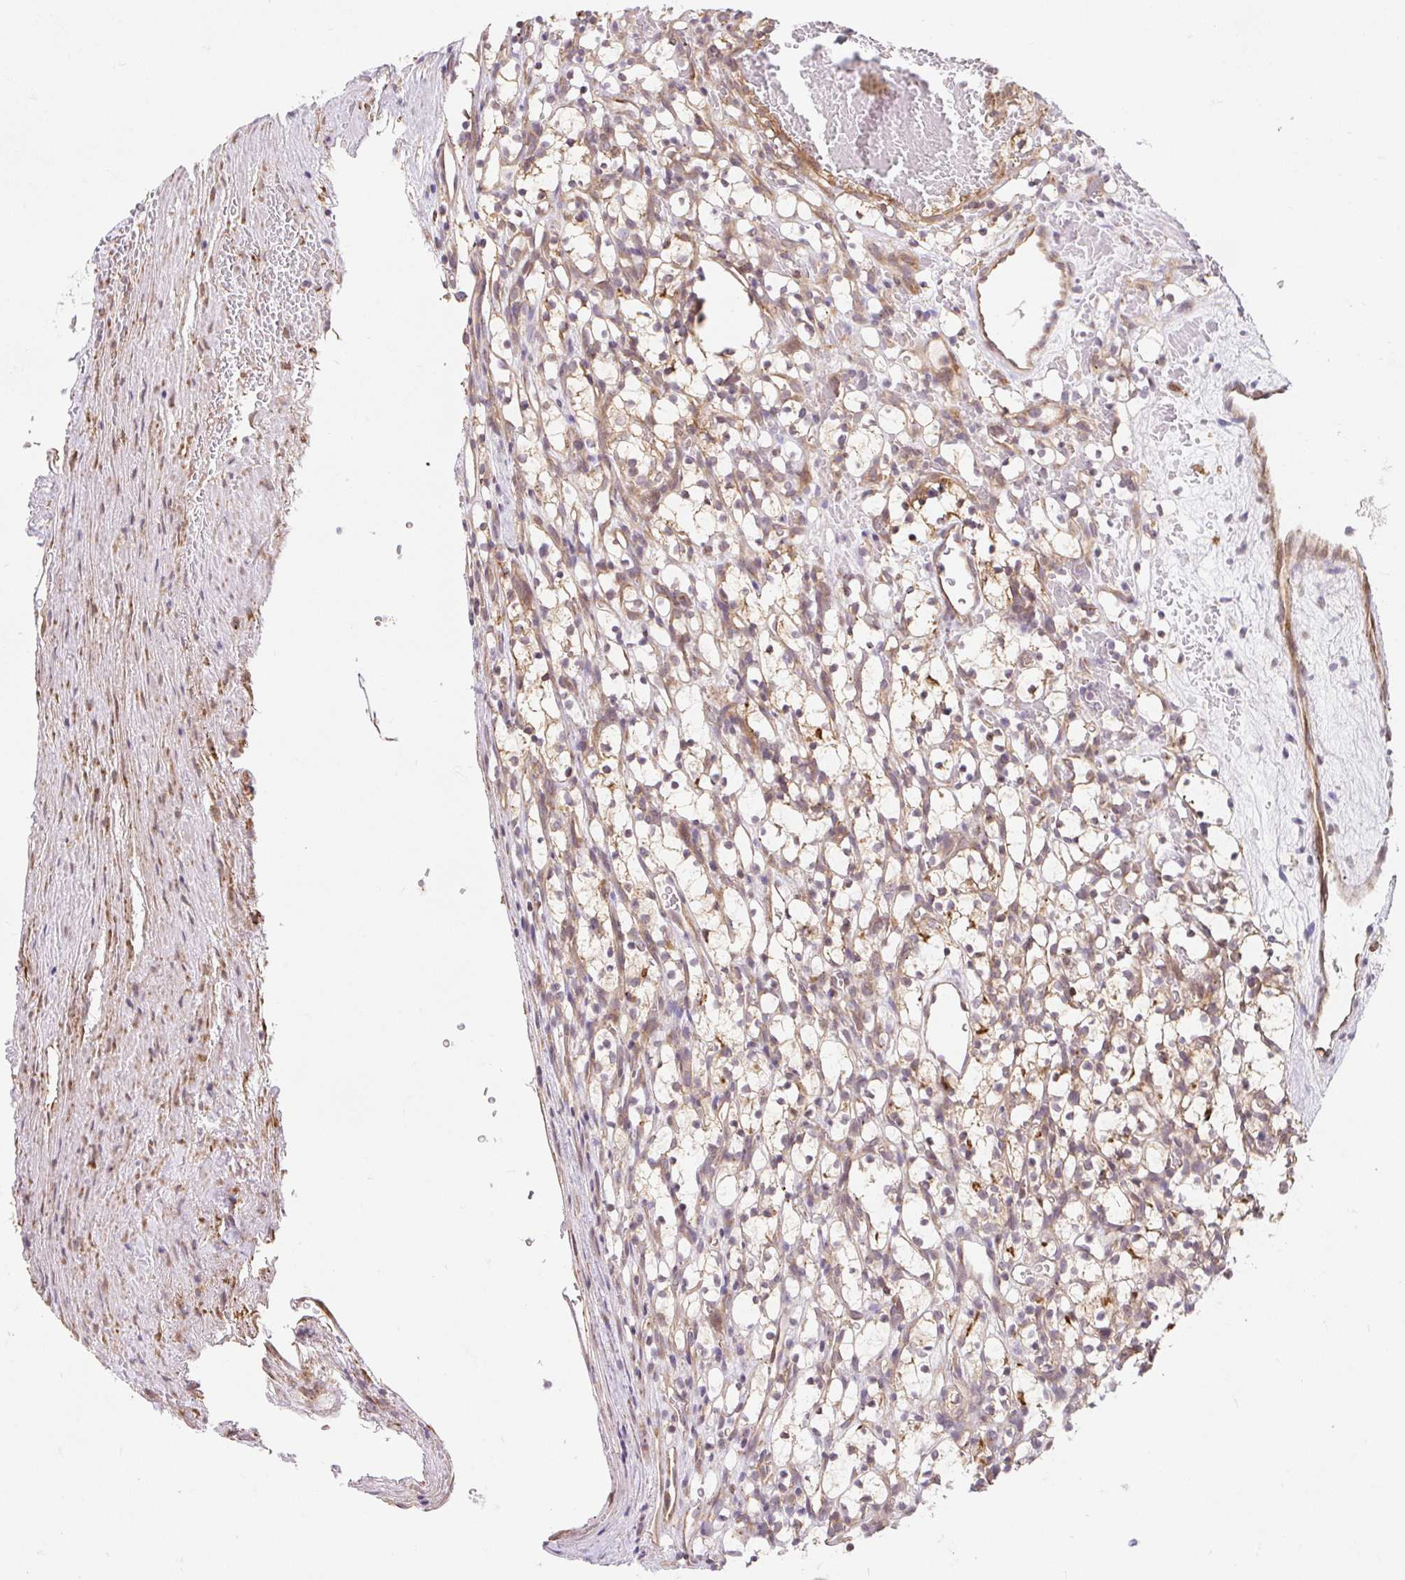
{"staining": {"intensity": "weak", "quantity": "<25%", "location": "cytoplasmic/membranous"}, "tissue": "renal cancer", "cell_type": "Tumor cells", "image_type": "cancer", "snomed": [{"axis": "morphology", "description": "Adenocarcinoma, NOS"}, {"axis": "topography", "description": "Kidney"}], "caption": "Tumor cells show no significant expression in renal adenocarcinoma.", "gene": "LYPD5", "patient": {"sex": "female", "age": 69}}